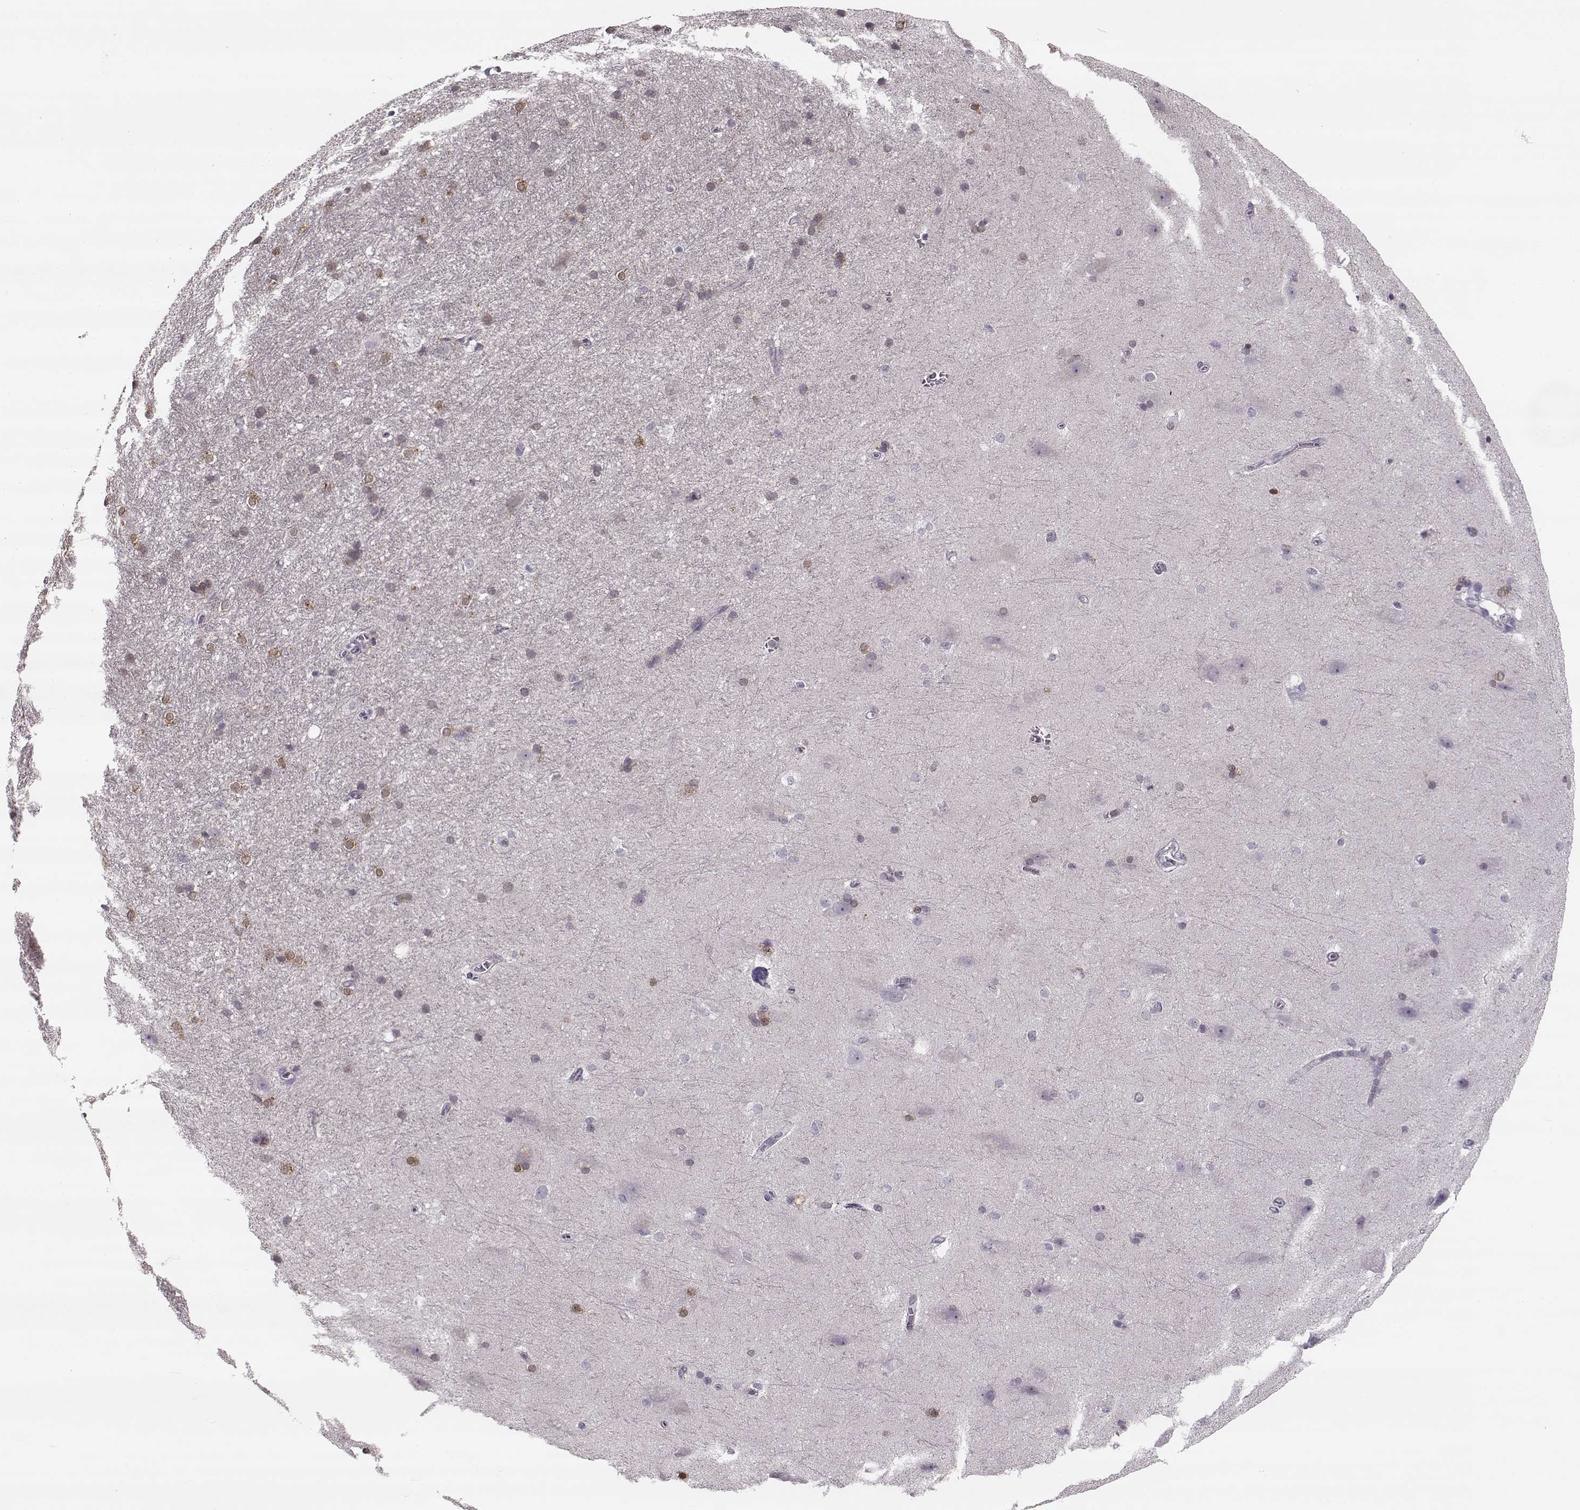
{"staining": {"intensity": "strong", "quantity": "25%-75%", "location": "cytoplasmic/membranous,nuclear"}, "tissue": "hippocampus", "cell_type": "Glial cells", "image_type": "normal", "snomed": [{"axis": "morphology", "description": "Normal tissue, NOS"}, {"axis": "topography", "description": "Cerebral cortex"}, {"axis": "topography", "description": "Hippocampus"}], "caption": "Strong cytoplasmic/membranous,nuclear protein staining is identified in about 25%-75% of glial cells in hippocampus.", "gene": "MAP6D1", "patient": {"sex": "female", "age": 19}}